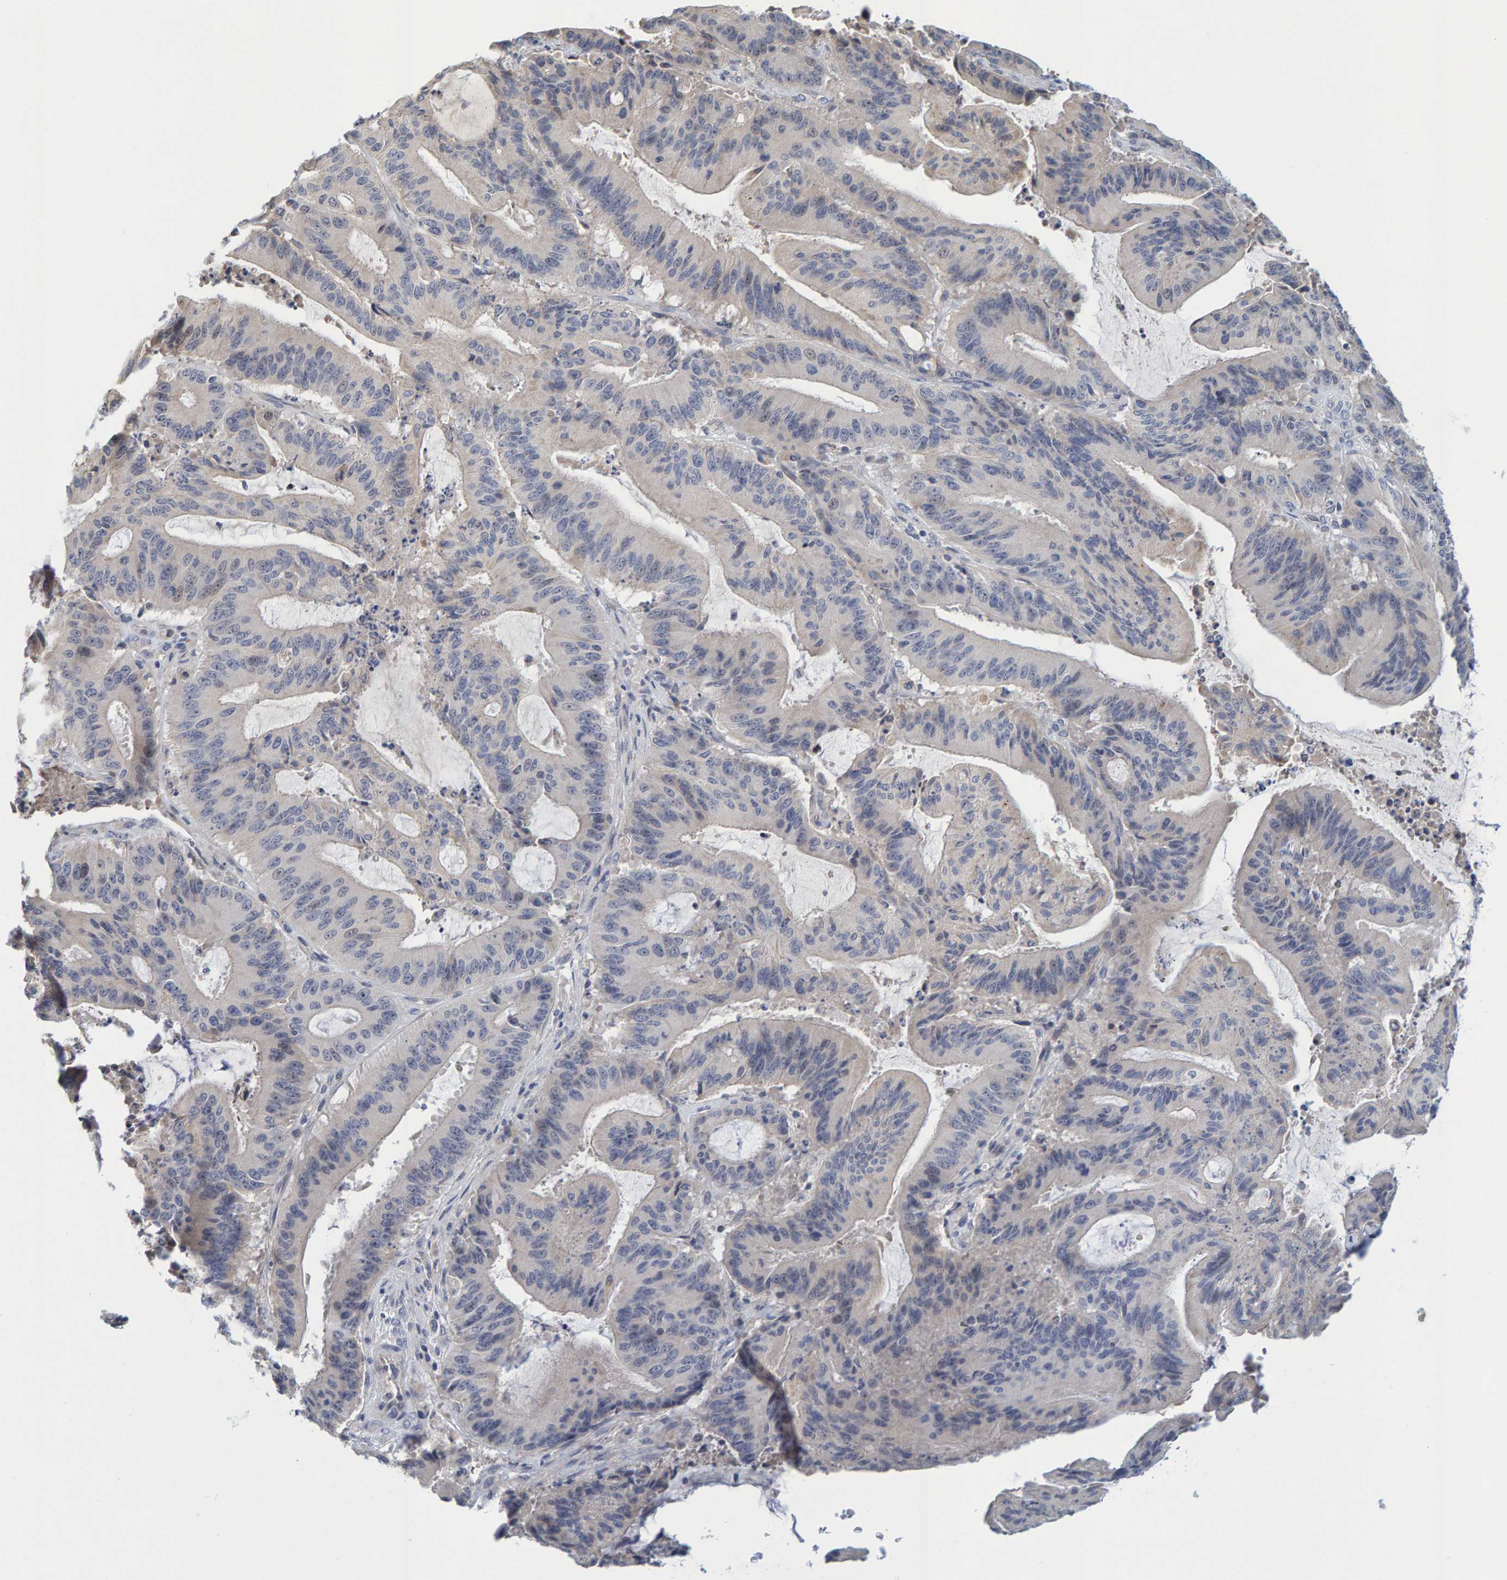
{"staining": {"intensity": "negative", "quantity": "none", "location": "none"}, "tissue": "liver cancer", "cell_type": "Tumor cells", "image_type": "cancer", "snomed": [{"axis": "morphology", "description": "Normal tissue, NOS"}, {"axis": "morphology", "description": "Cholangiocarcinoma"}, {"axis": "topography", "description": "Liver"}, {"axis": "topography", "description": "Peripheral nerve tissue"}], "caption": "IHC photomicrograph of neoplastic tissue: liver cholangiocarcinoma stained with DAB exhibits no significant protein positivity in tumor cells. The staining was performed using DAB to visualize the protein expression in brown, while the nuclei were stained in blue with hematoxylin (Magnification: 20x).", "gene": "ZNF77", "patient": {"sex": "female", "age": 73}}